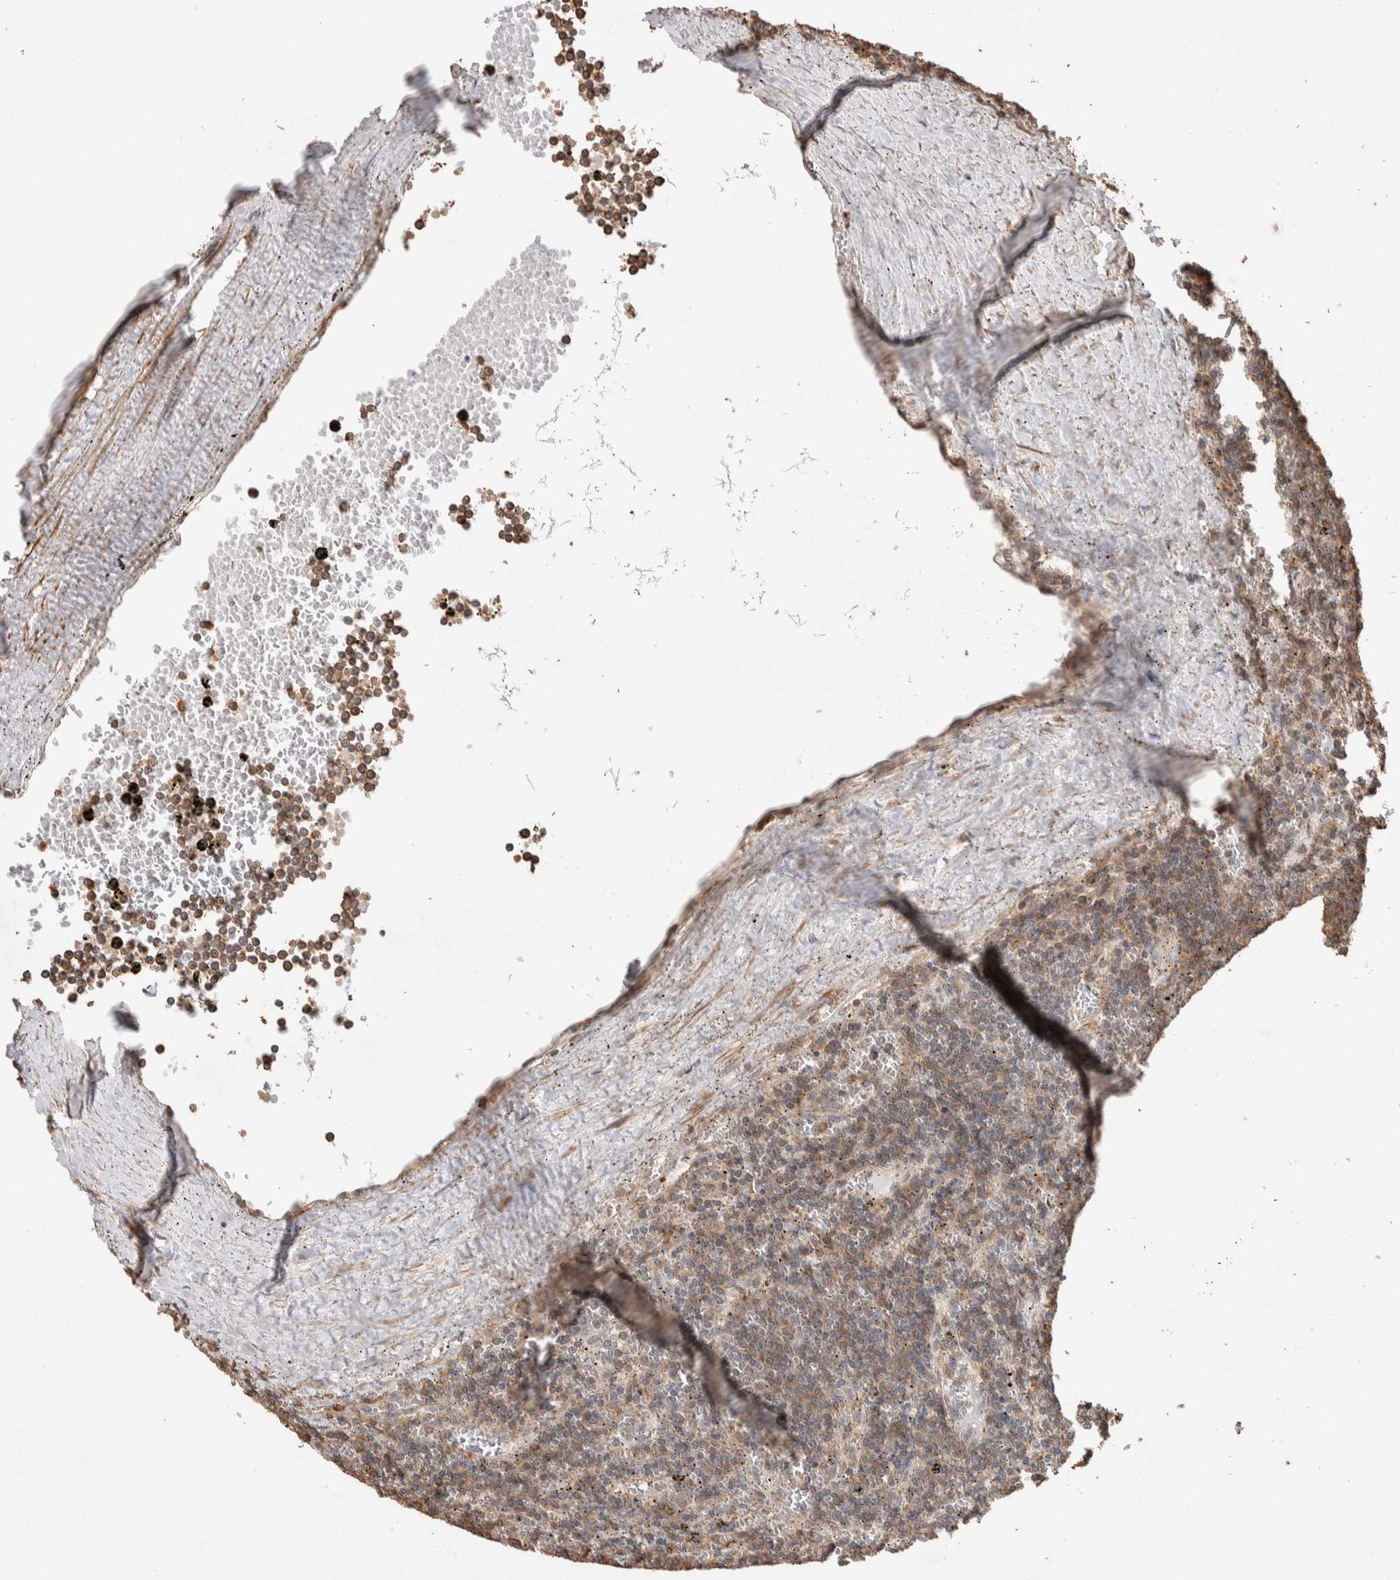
{"staining": {"intensity": "moderate", "quantity": ">75%", "location": "cytoplasmic/membranous"}, "tissue": "lymphoma", "cell_type": "Tumor cells", "image_type": "cancer", "snomed": [{"axis": "morphology", "description": "Malignant lymphoma, non-Hodgkin's type, Low grade"}, {"axis": "topography", "description": "Spleen"}], "caption": "High-magnification brightfield microscopy of lymphoma stained with DAB (brown) and counterstained with hematoxylin (blue). tumor cells exhibit moderate cytoplasmic/membranous staining is present in about>75% of cells.", "gene": "ZNF704", "patient": {"sex": "female", "age": 50}}